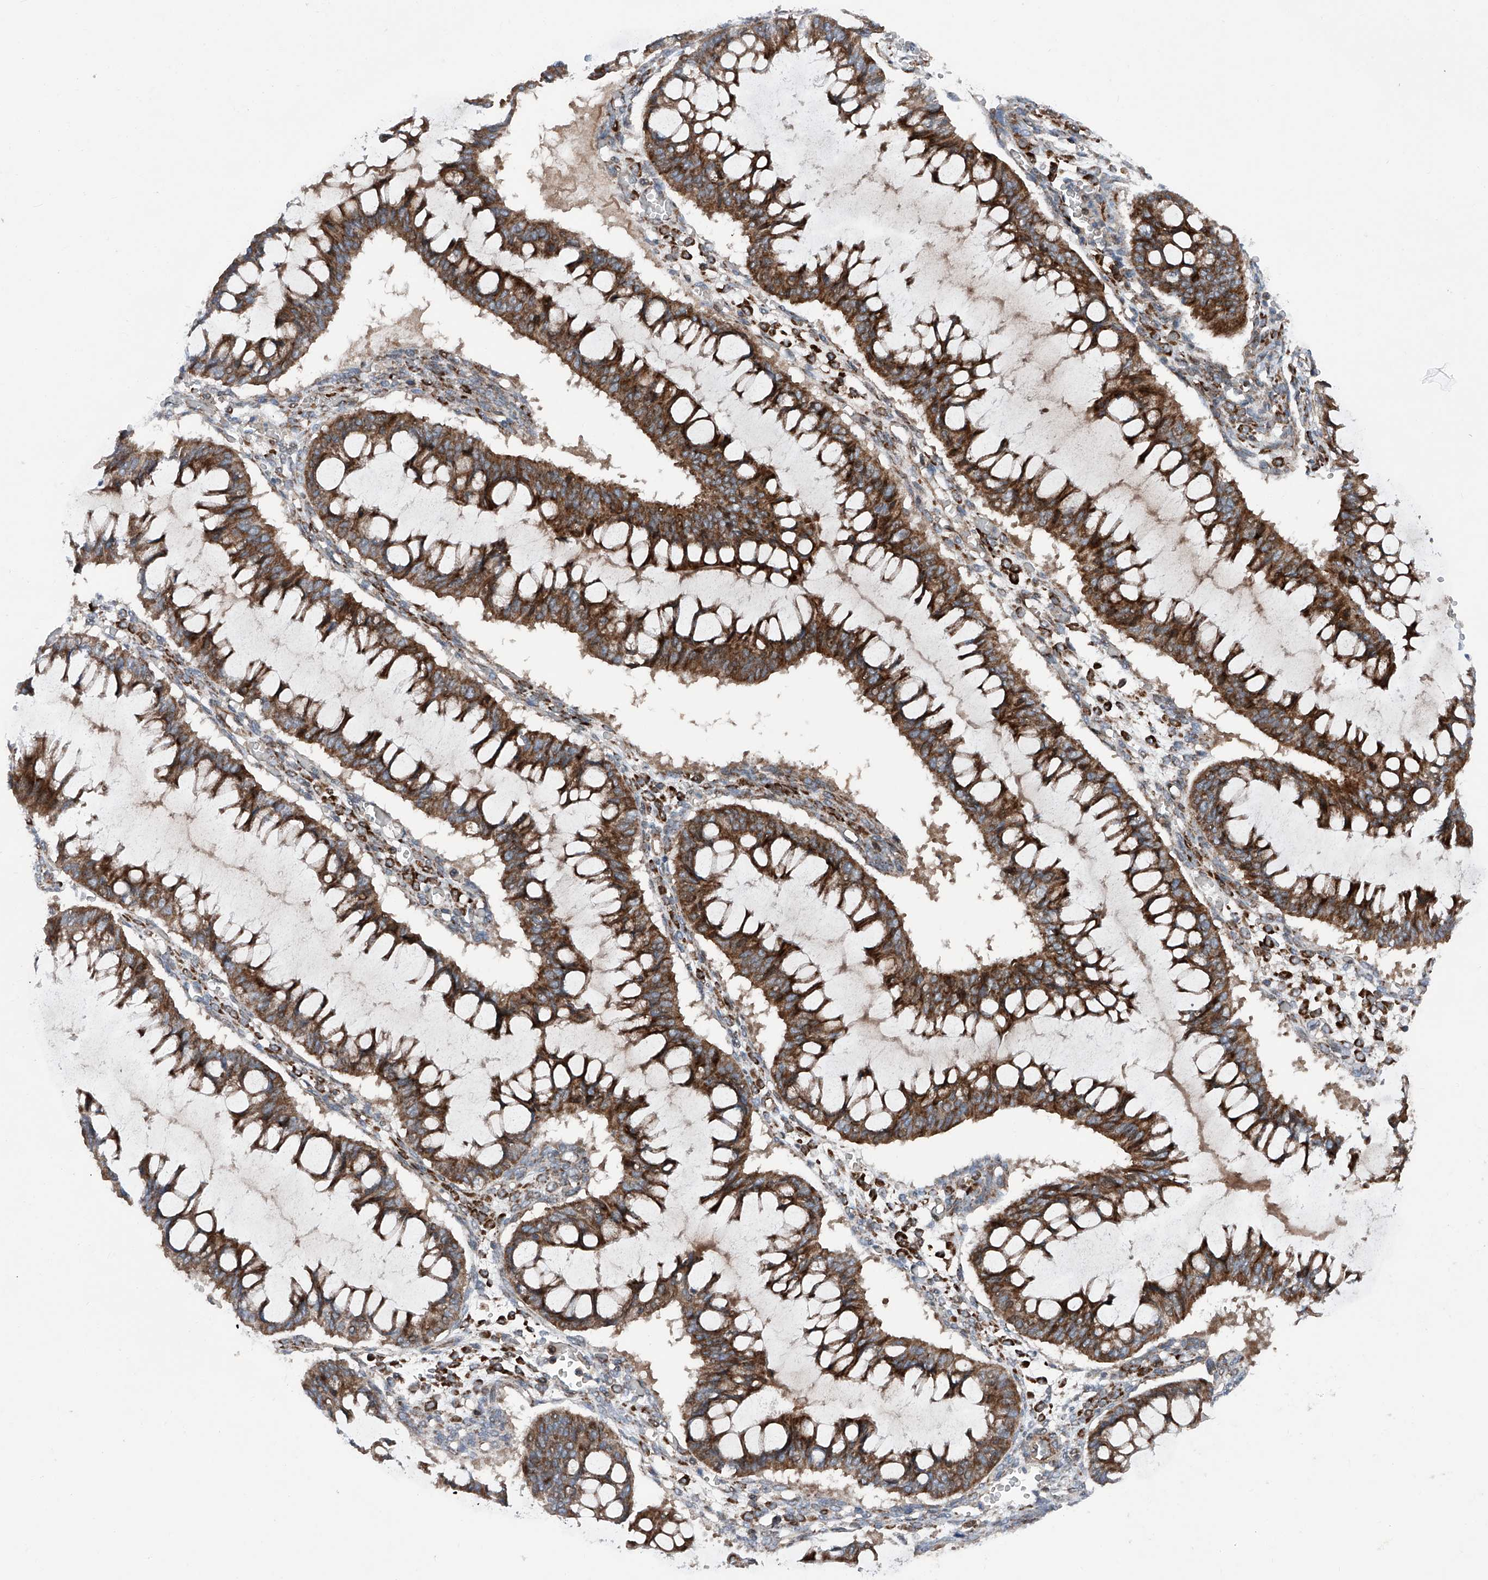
{"staining": {"intensity": "moderate", "quantity": ">75%", "location": "cytoplasmic/membranous"}, "tissue": "ovarian cancer", "cell_type": "Tumor cells", "image_type": "cancer", "snomed": [{"axis": "morphology", "description": "Cystadenocarcinoma, mucinous, NOS"}, {"axis": "topography", "description": "Ovary"}], "caption": "Ovarian cancer tissue exhibits moderate cytoplasmic/membranous expression in approximately >75% of tumor cells, visualized by immunohistochemistry. Nuclei are stained in blue.", "gene": "DAD1", "patient": {"sex": "female", "age": 73}}